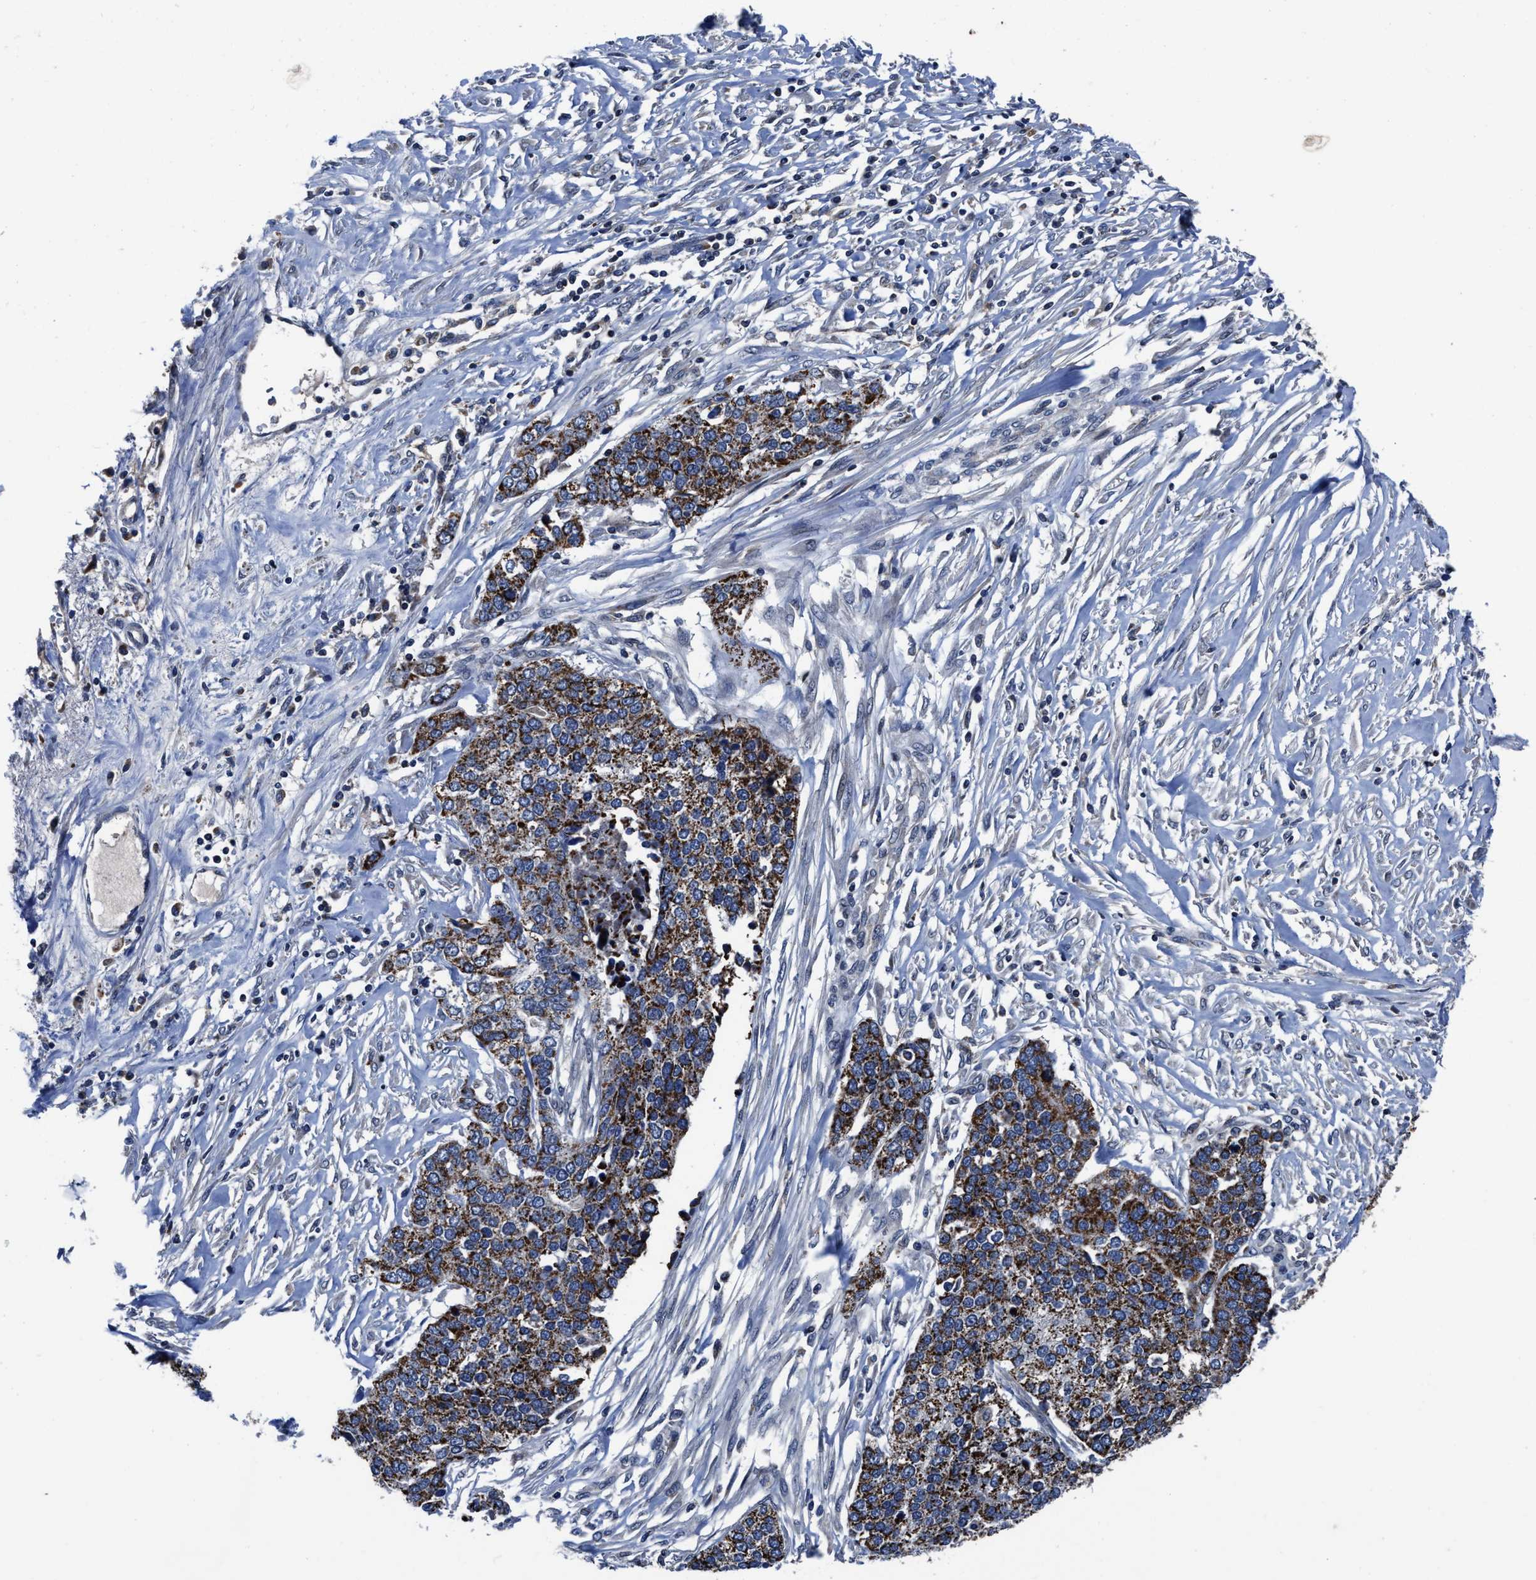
{"staining": {"intensity": "strong", "quantity": ">75%", "location": "cytoplasmic/membranous"}, "tissue": "ovarian cancer", "cell_type": "Tumor cells", "image_type": "cancer", "snomed": [{"axis": "morphology", "description": "Cystadenocarcinoma, serous, NOS"}, {"axis": "topography", "description": "Ovary"}], "caption": "Human ovarian serous cystadenocarcinoma stained with a brown dye exhibits strong cytoplasmic/membranous positive expression in approximately >75% of tumor cells.", "gene": "CACNA1D", "patient": {"sex": "female", "age": 44}}